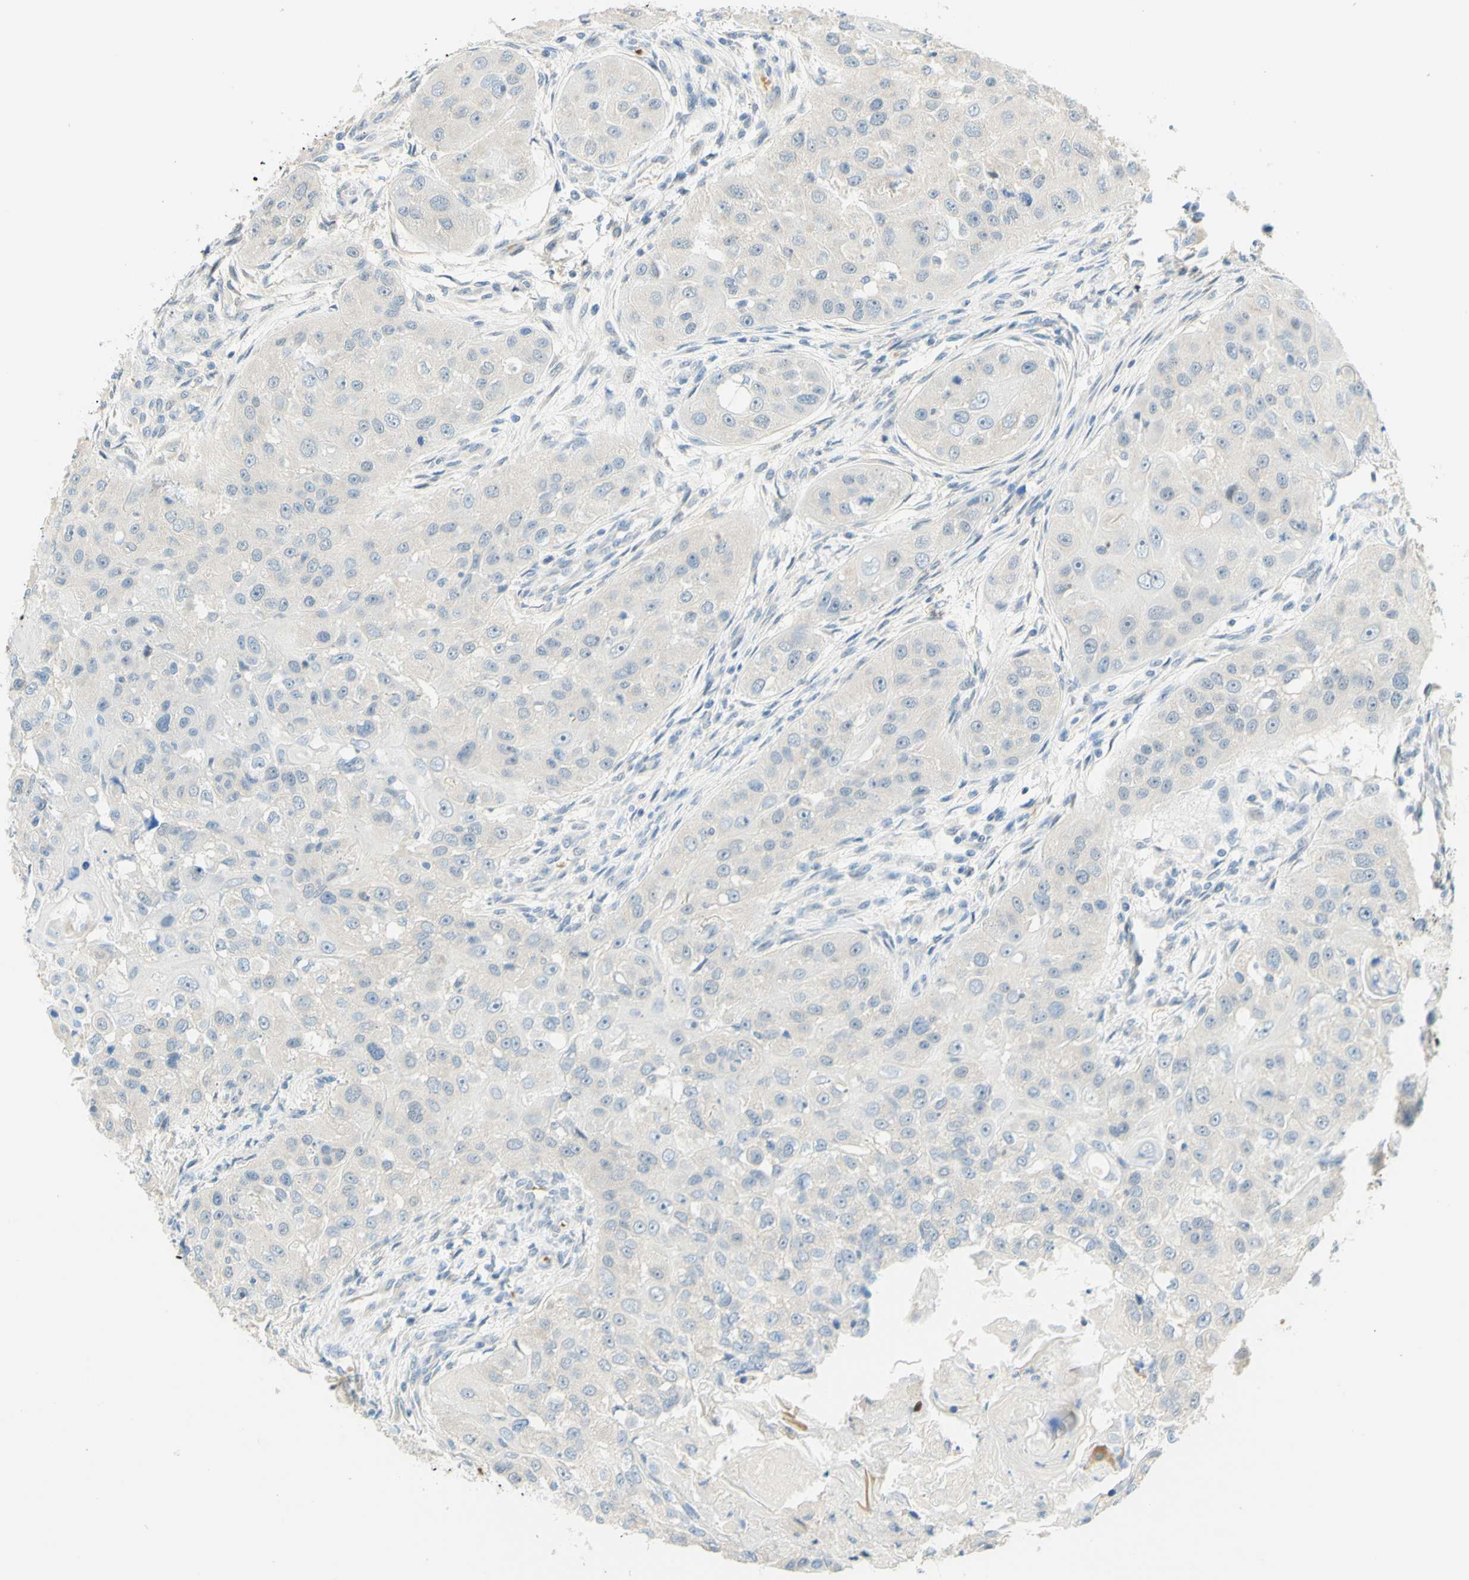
{"staining": {"intensity": "negative", "quantity": "none", "location": "none"}, "tissue": "head and neck cancer", "cell_type": "Tumor cells", "image_type": "cancer", "snomed": [{"axis": "morphology", "description": "Normal tissue, NOS"}, {"axis": "morphology", "description": "Squamous cell carcinoma, NOS"}, {"axis": "topography", "description": "Skeletal muscle"}, {"axis": "topography", "description": "Head-Neck"}], "caption": "Protein analysis of head and neck squamous cell carcinoma displays no significant positivity in tumor cells. (DAB immunohistochemistry (IHC), high magnification).", "gene": "ENTREP2", "patient": {"sex": "male", "age": 51}}